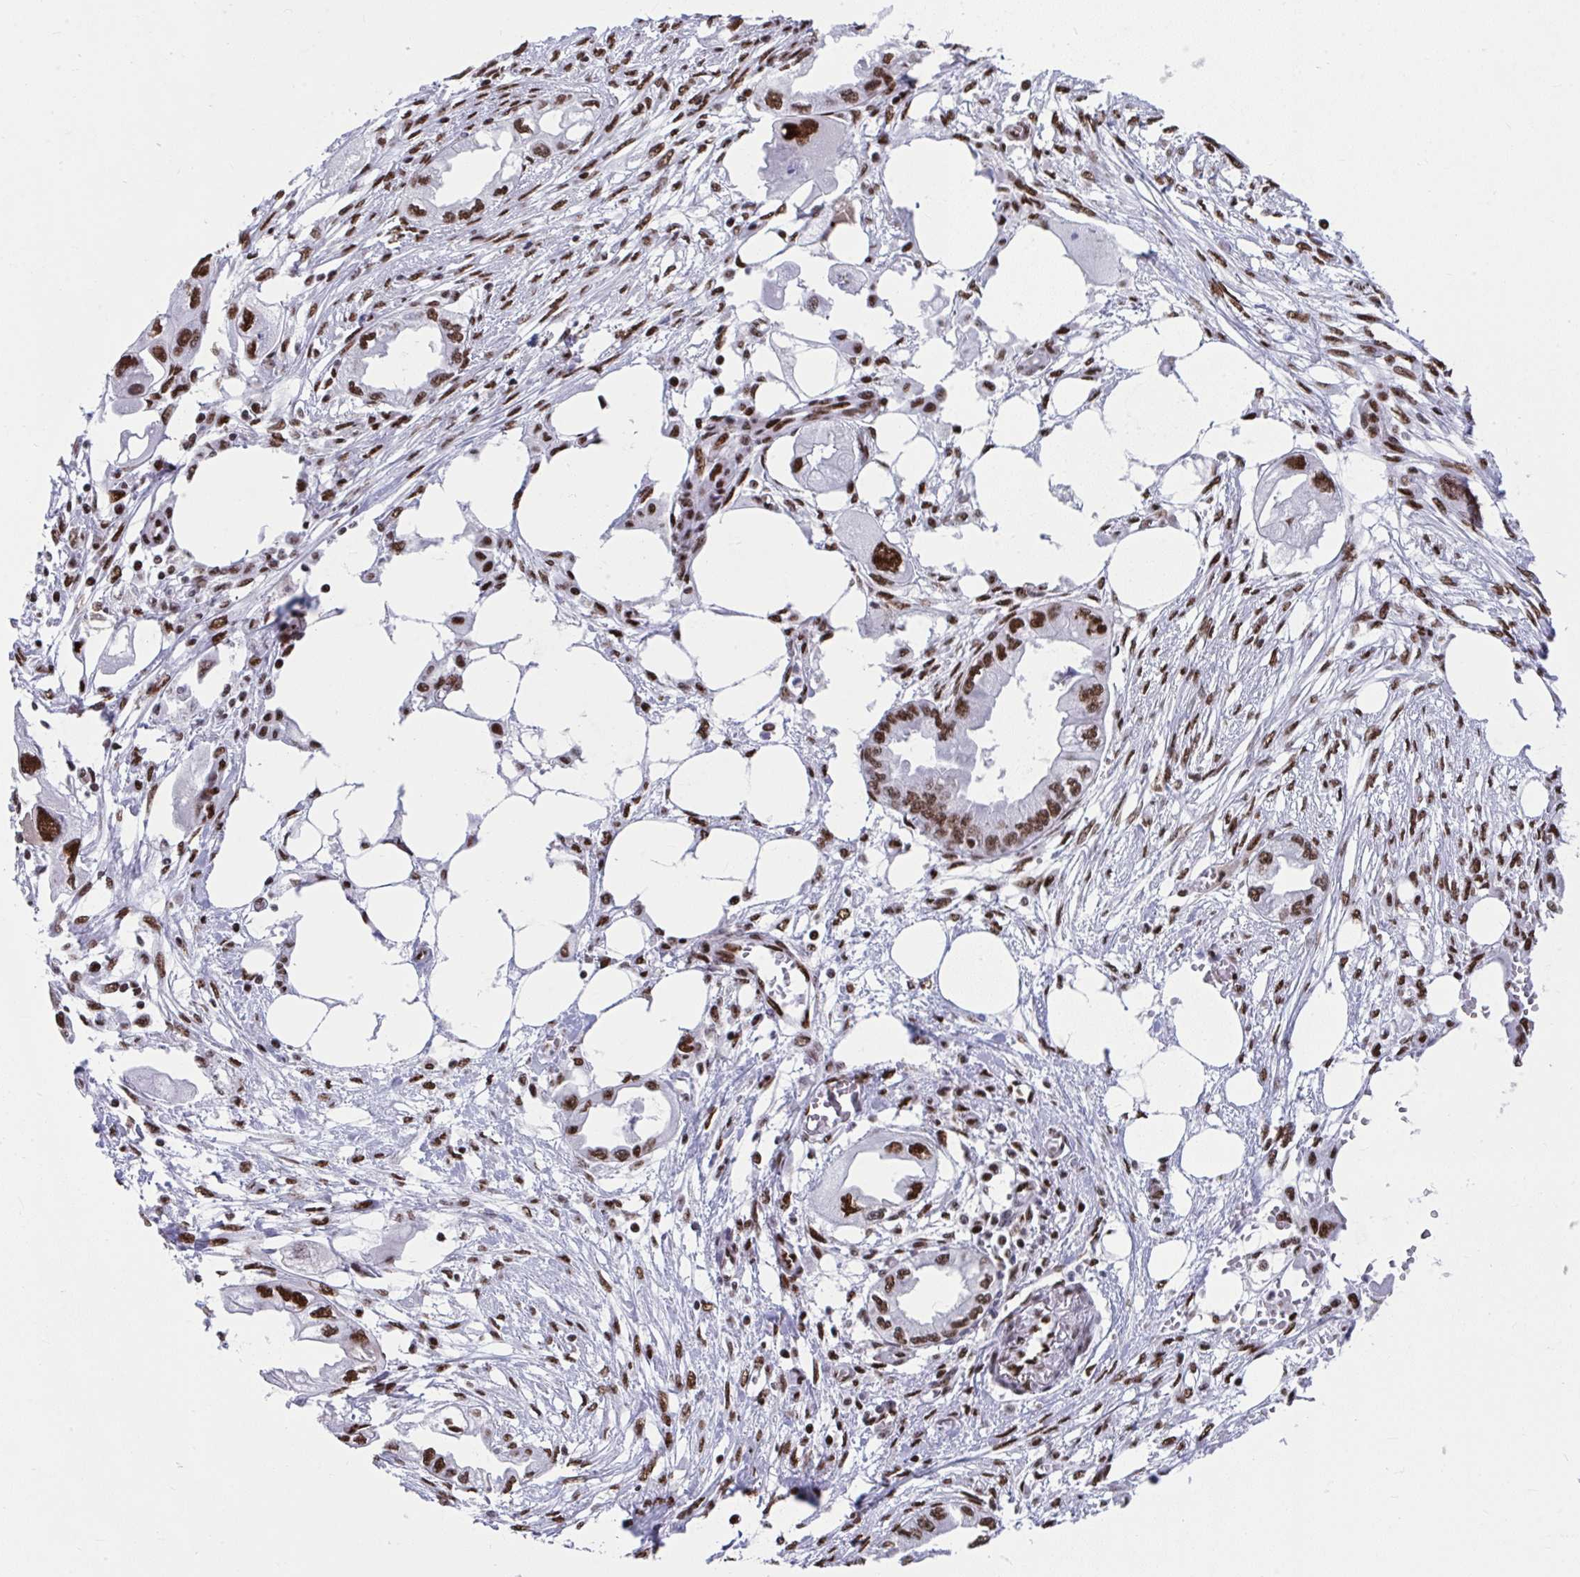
{"staining": {"intensity": "strong", "quantity": ">75%", "location": "nuclear"}, "tissue": "endometrial cancer", "cell_type": "Tumor cells", "image_type": "cancer", "snomed": [{"axis": "morphology", "description": "Adenocarcinoma, NOS"}, {"axis": "morphology", "description": "Adenocarcinoma, metastatic, NOS"}, {"axis": "topography", "description": "Adipose tissue"}, {"axis": "topography", "description": "Endometrium"}], "caption": "An image of metastatic adenocarcinoma (endometrial) stained for a protein demonstrates strong nuclear brown staining in tumor cells. (DAB IHC, brown staining for protein, blue staining for nuclei).", "gene": "SLC35C2", "patient": {"sex": "female", "age": 67}}